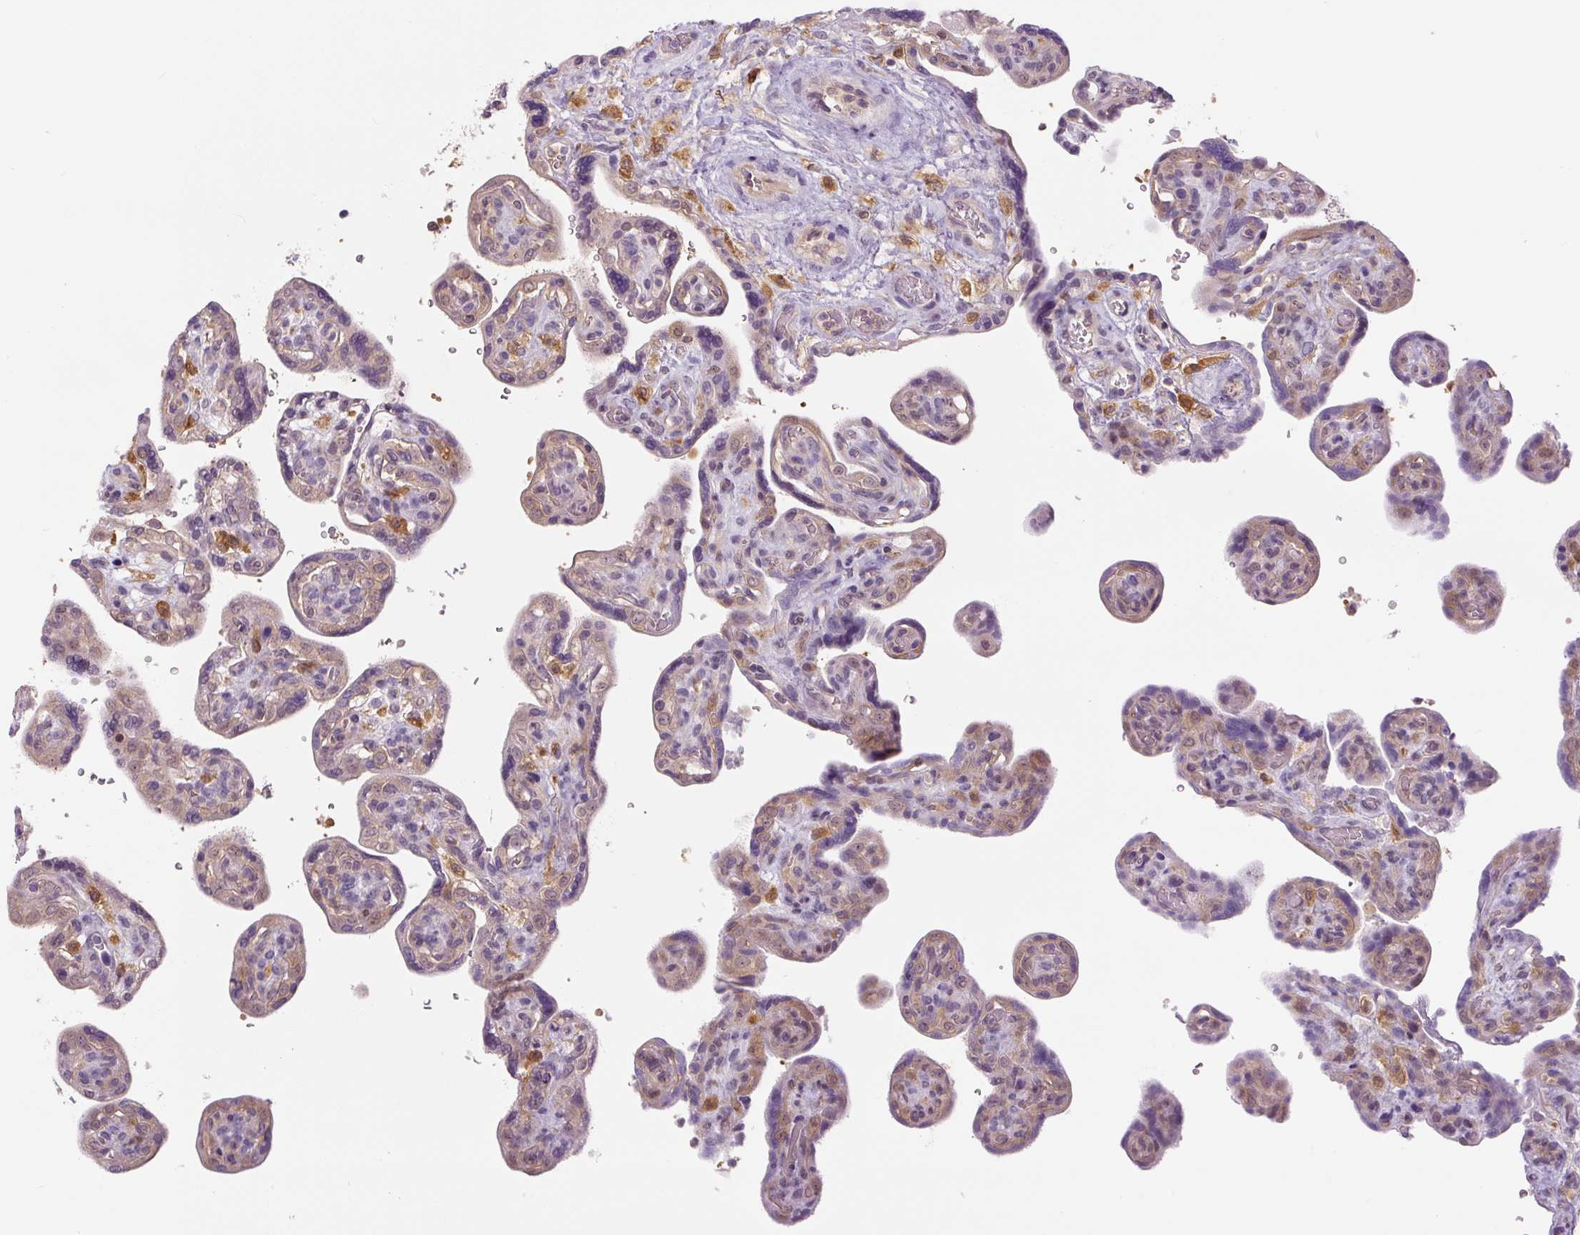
{"staining": {"intensity": "weak", "quantity": "<25%", "location": "nuclear"}, "tissue": "placenta", "cell_type": "Decidual cells", "image_type": "normal", "snomed": [{"axis": "morphology", "description": "Normal tissue, NOS"}, {"axis": "topography", "description": "Placenta"}], "caption": "Immunohistochemistry image of benign human placenta stained for a protein (brown), which displays no positivity in decidual cells.", "gene": "SPSB2", "patient": {"sex": "female", "age": 39}}